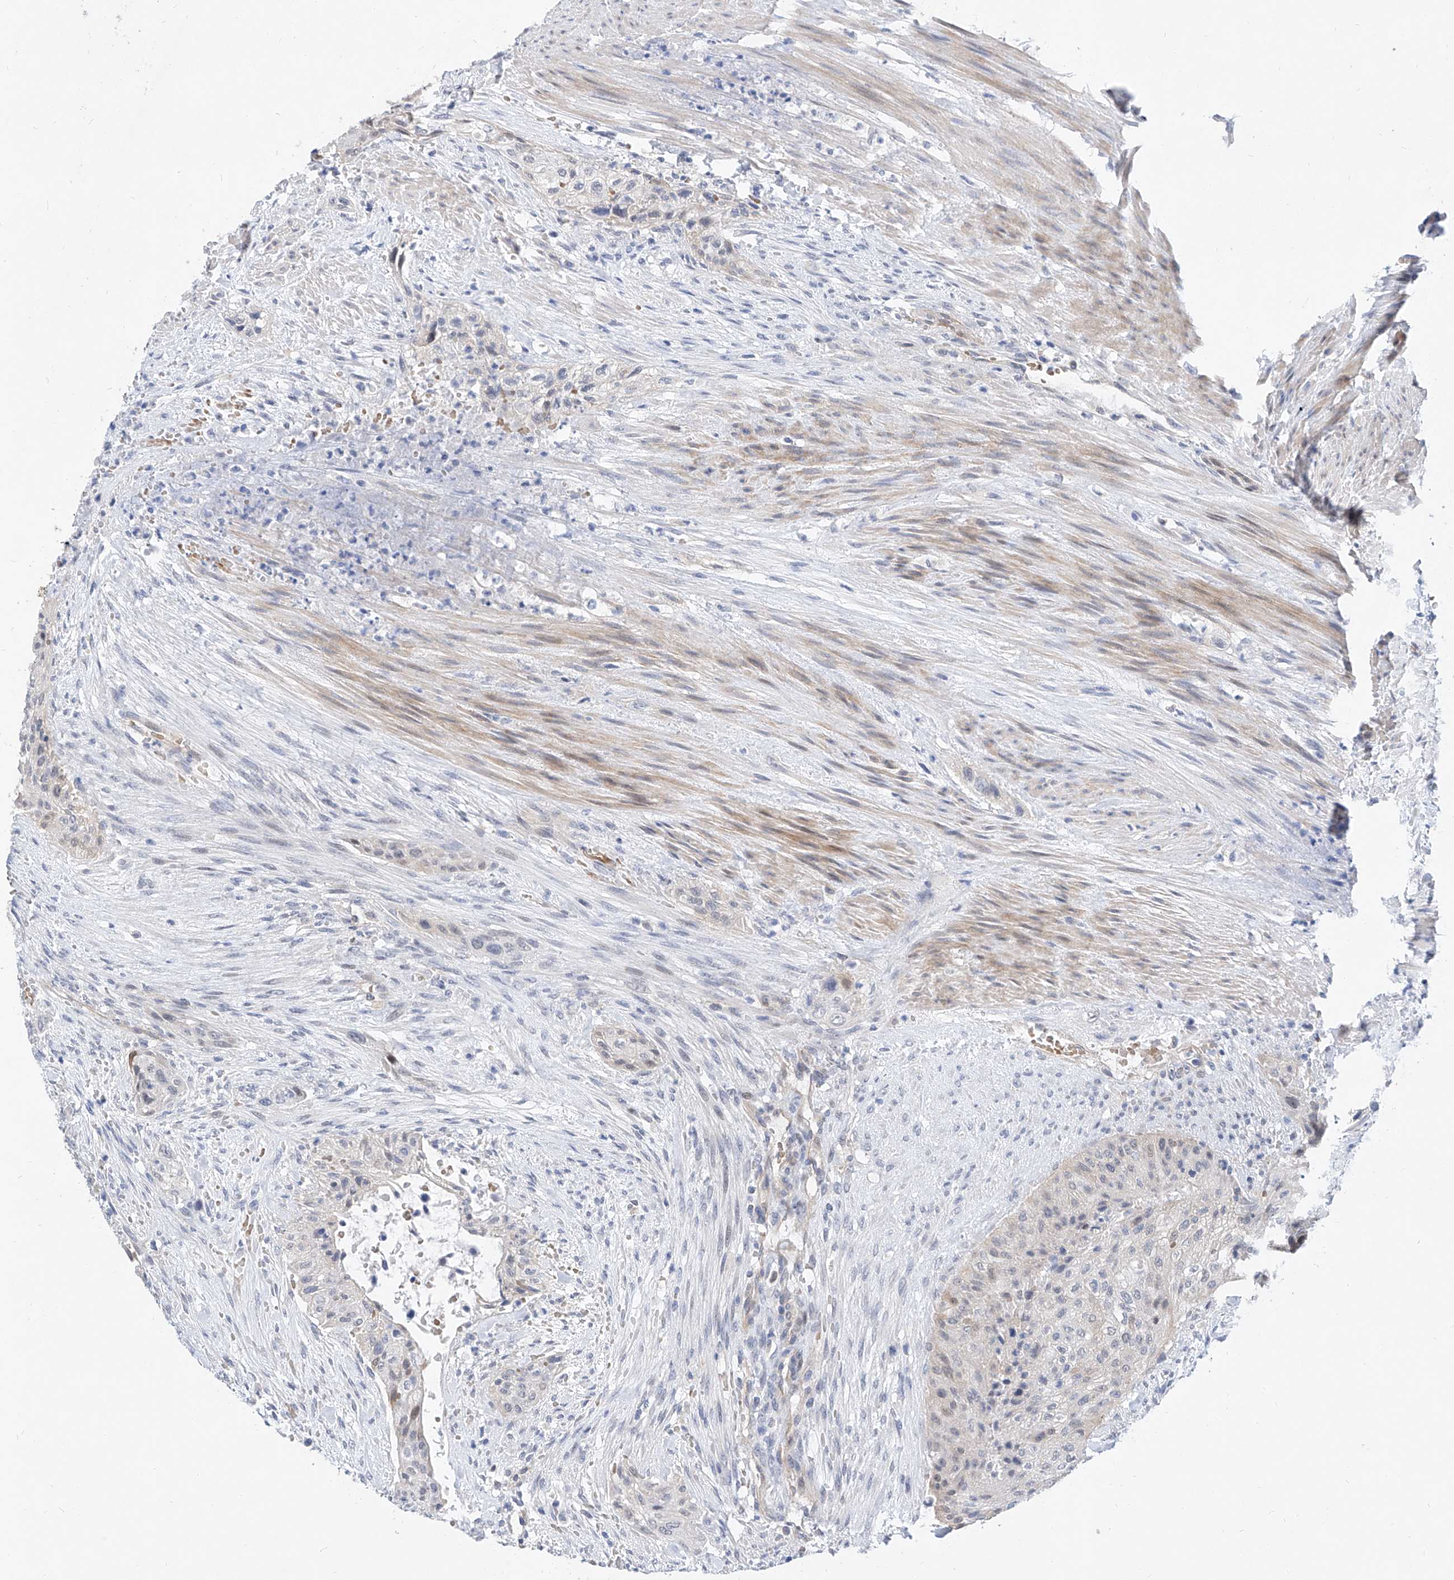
{"staining": {"intensity": "negative", "quantity": "none", "location": "none"}, "tissue": "urothelial cancer", "cell_type": "Tumor cells", "image_type": "cancer", "snomed": [{"axis": "morphology", "description": "Urothelial carcinoma, High grade"}, {"axis": "topography", "description": "Urinary bladder"}], "caption": "Tumor cells show no significant protein positivity in urothelial cancer.", "gene": "BPTF", "patient": {"sex": "male", "age": 35}}